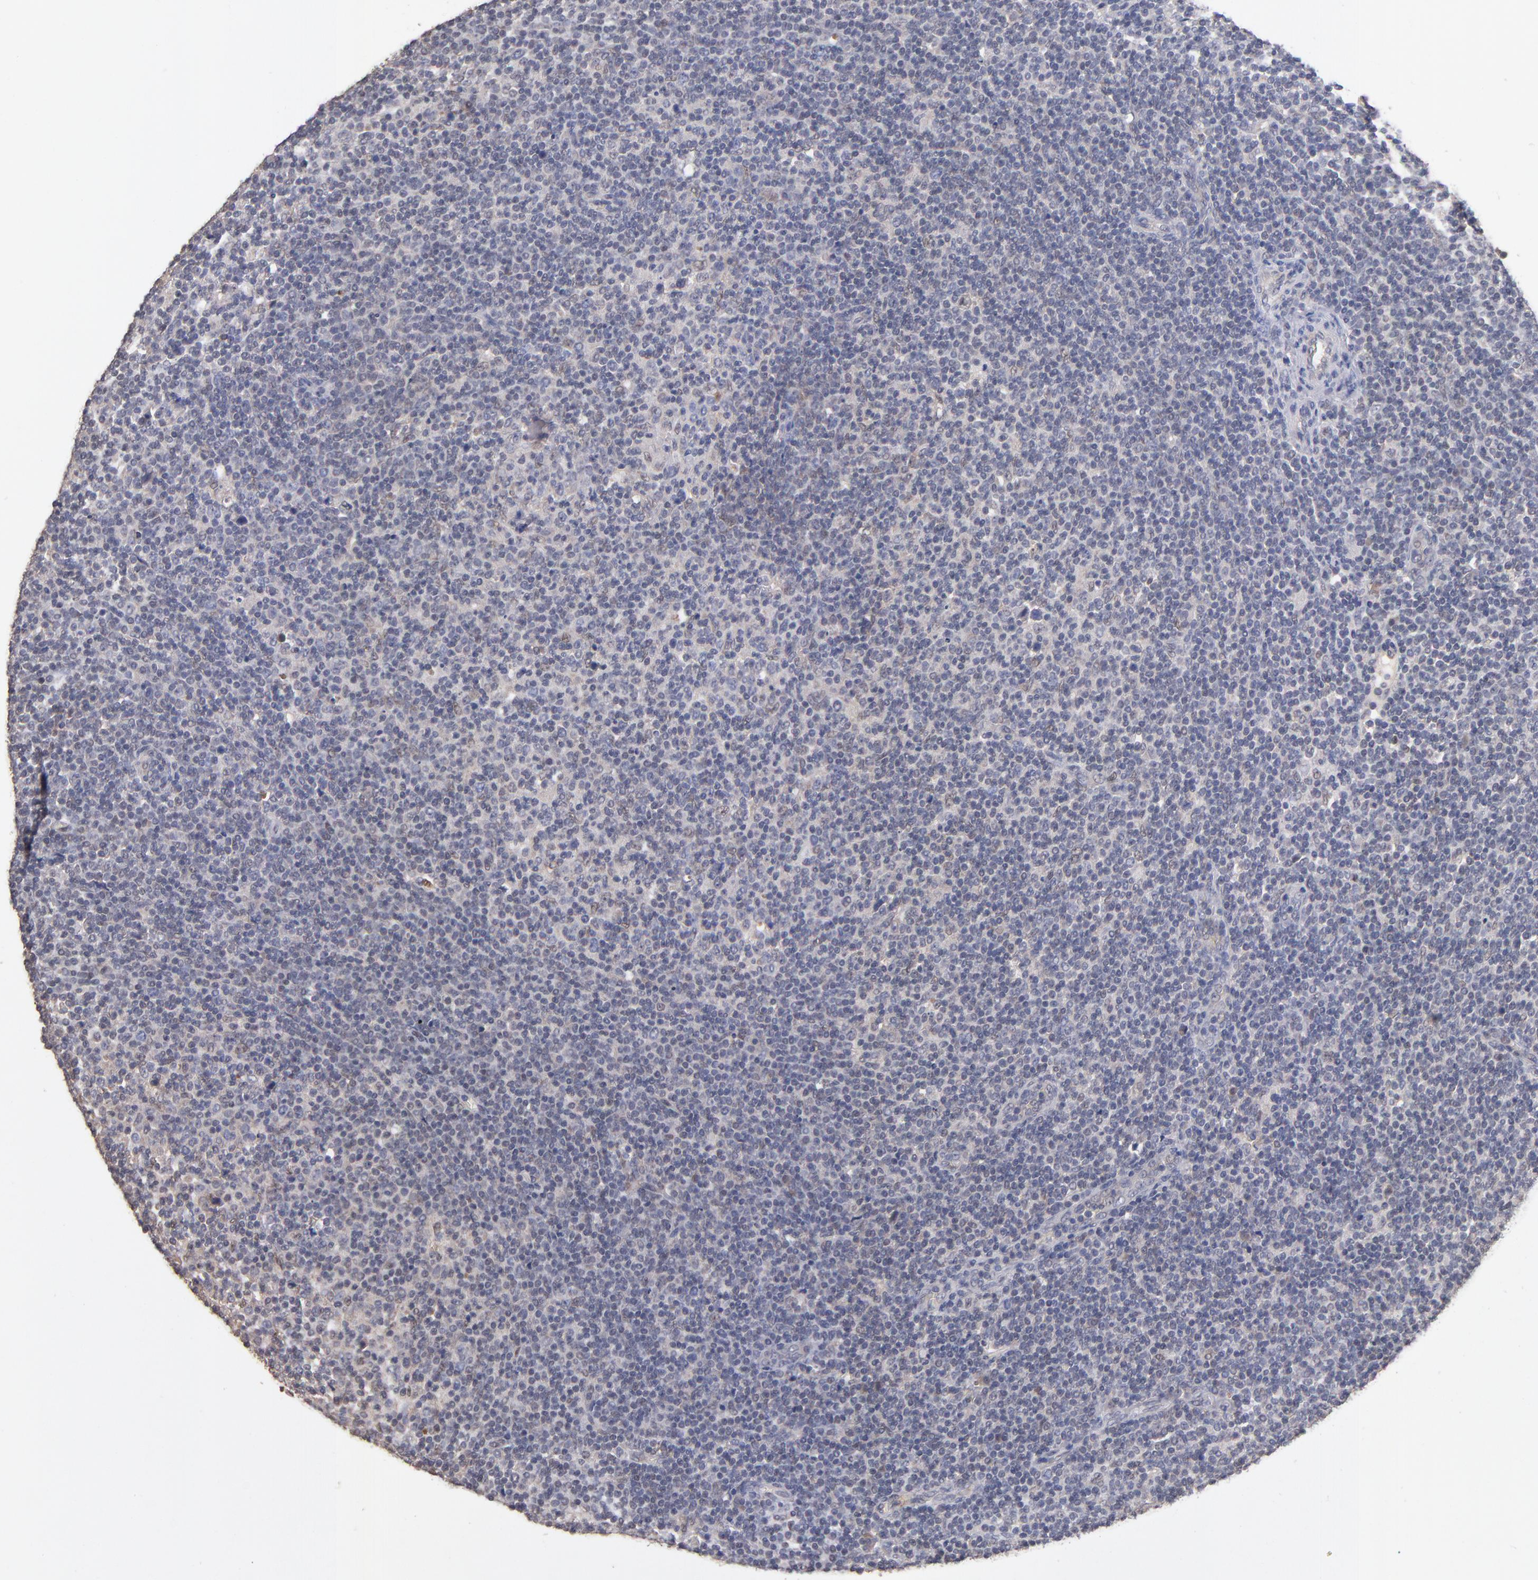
{"staining": {"intensity": "weak", "quantity": "<25%", "location": "cytoplasmic/membranous"}, "tissue": "lymphoma", "cell_type": "Tumor cells", "image_type": "cancer", "snomed": [{"axis": "morphology", "description": "Malignant lymphoma, non-Hodgkin's type, Low grade"}, {"axis": "topography", "description": "Lymph node"}], "caption": "DAB (3,3'-diaminobenzidine) immunohistochemical staining of human lymphoma exhibits no significant staining in tumor cells. (IHC, brightfield microscopy, high magnification).", "gene": "PSMD10", "patient": {"sex": "male", "age": 70}}